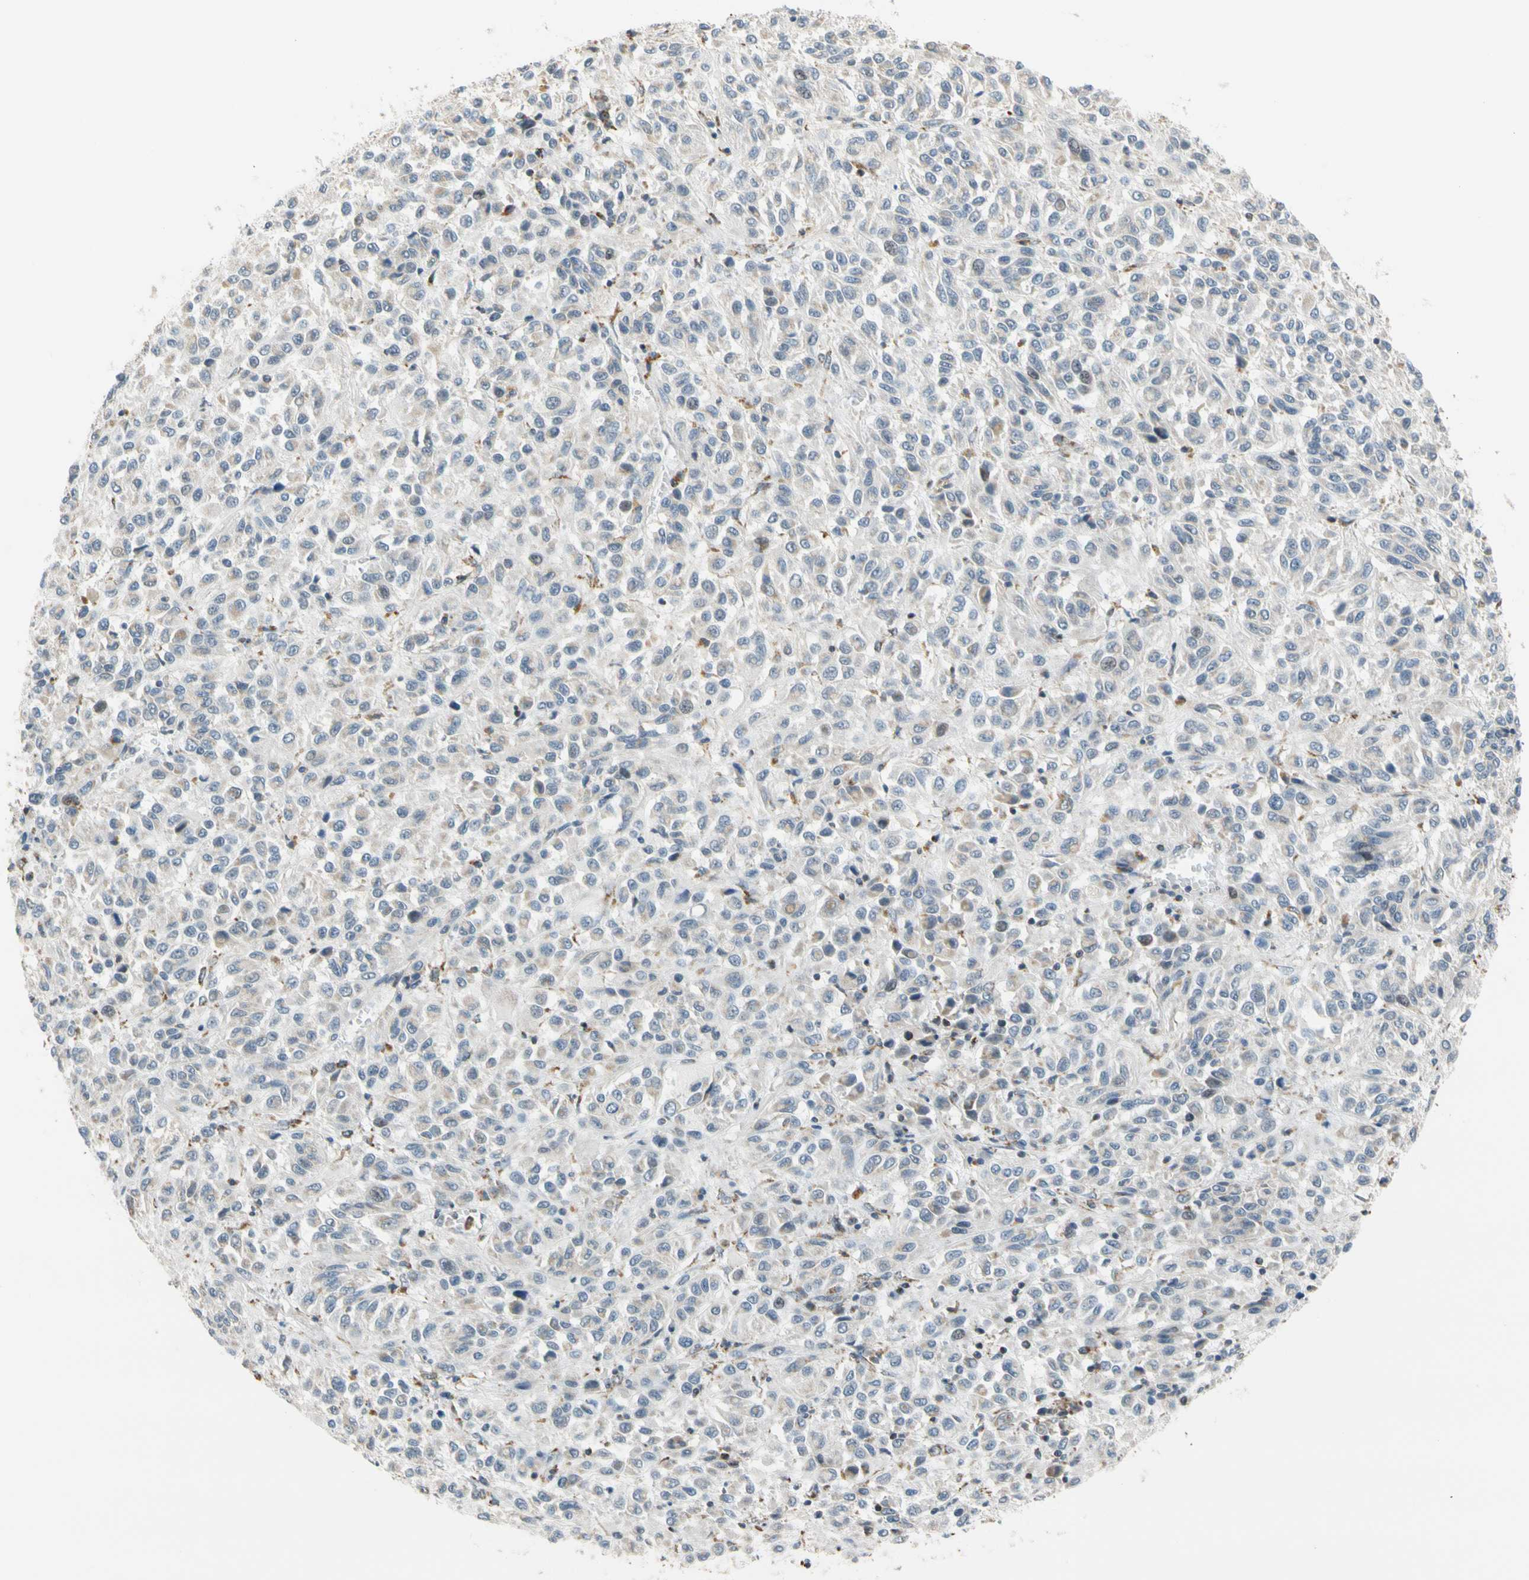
{"staining": {"intensity": "negative", "quantity": "none", "location": "none"}, "tissue": "melanoma", "cell_type": "Tumor cells", "image_type": "cancer", "snomed": [{"axis": "morphology", "description": "Malignant melanoma, Metastatic site"}, {"axis": "topography", "description": "Lung"}], "caption": "An image of human malignant melanoma (metastatic site) is negative for staining in tumor cells.", "gene": "SFXN3", "patient": {"sex": "male", "age": 64}}